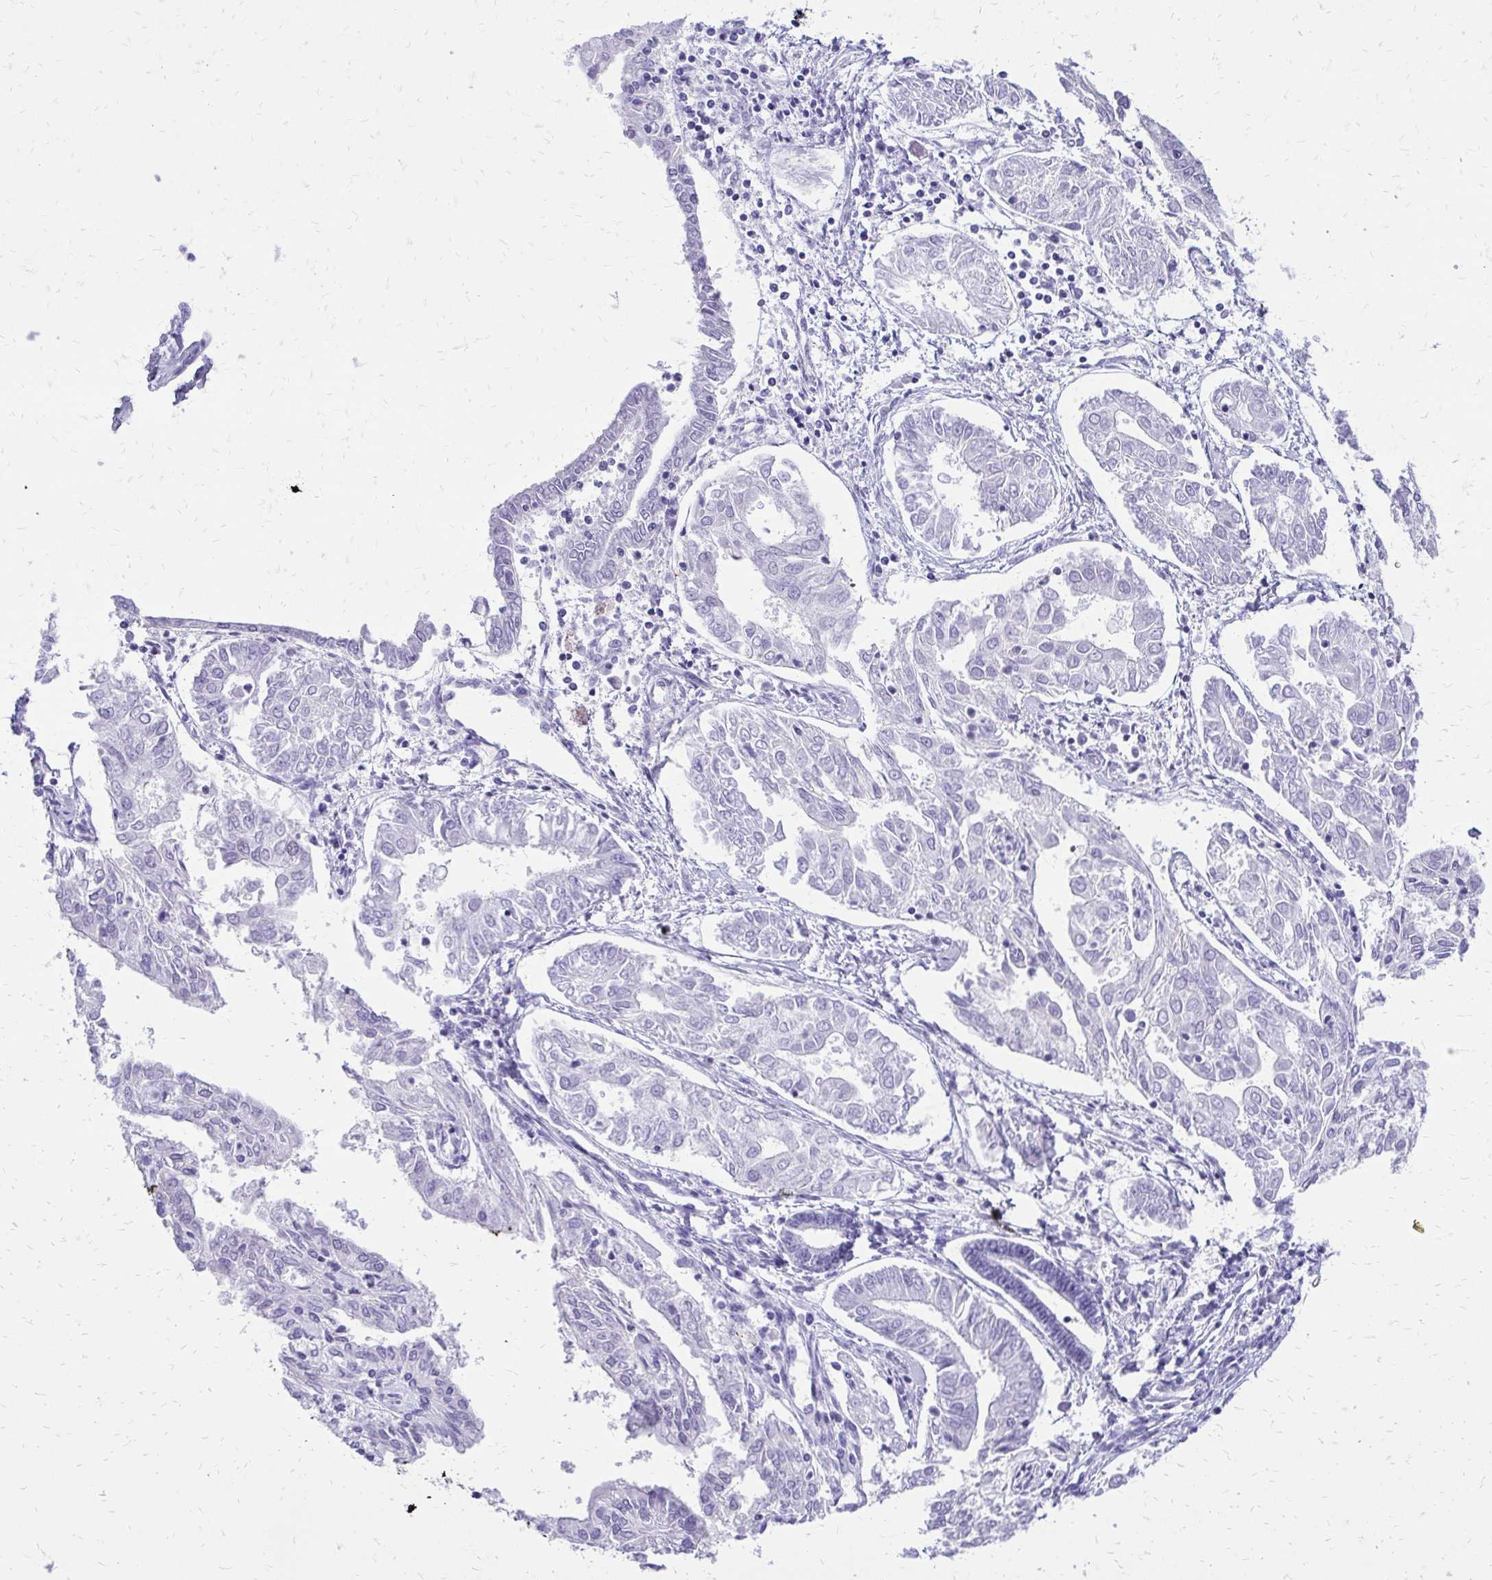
{"staining": {"intensity": "negative", "quantity": "none", "location": "none"}, "tissue": "endometrial cancer", "cell_type": "Tumor cells", "image_type": "cancer", "snomed": [{"axis": "morphology", "description": "Adenocarcinoma, NOS"}, {"axis": "topography", "description": "Endometrium"}], "caption": "Protein analysis of endometrial cancer demonstrates no significant staining in tumor cells.", "gene": "SLC32A1", "patient": {"sex": "female", "age": 68}}